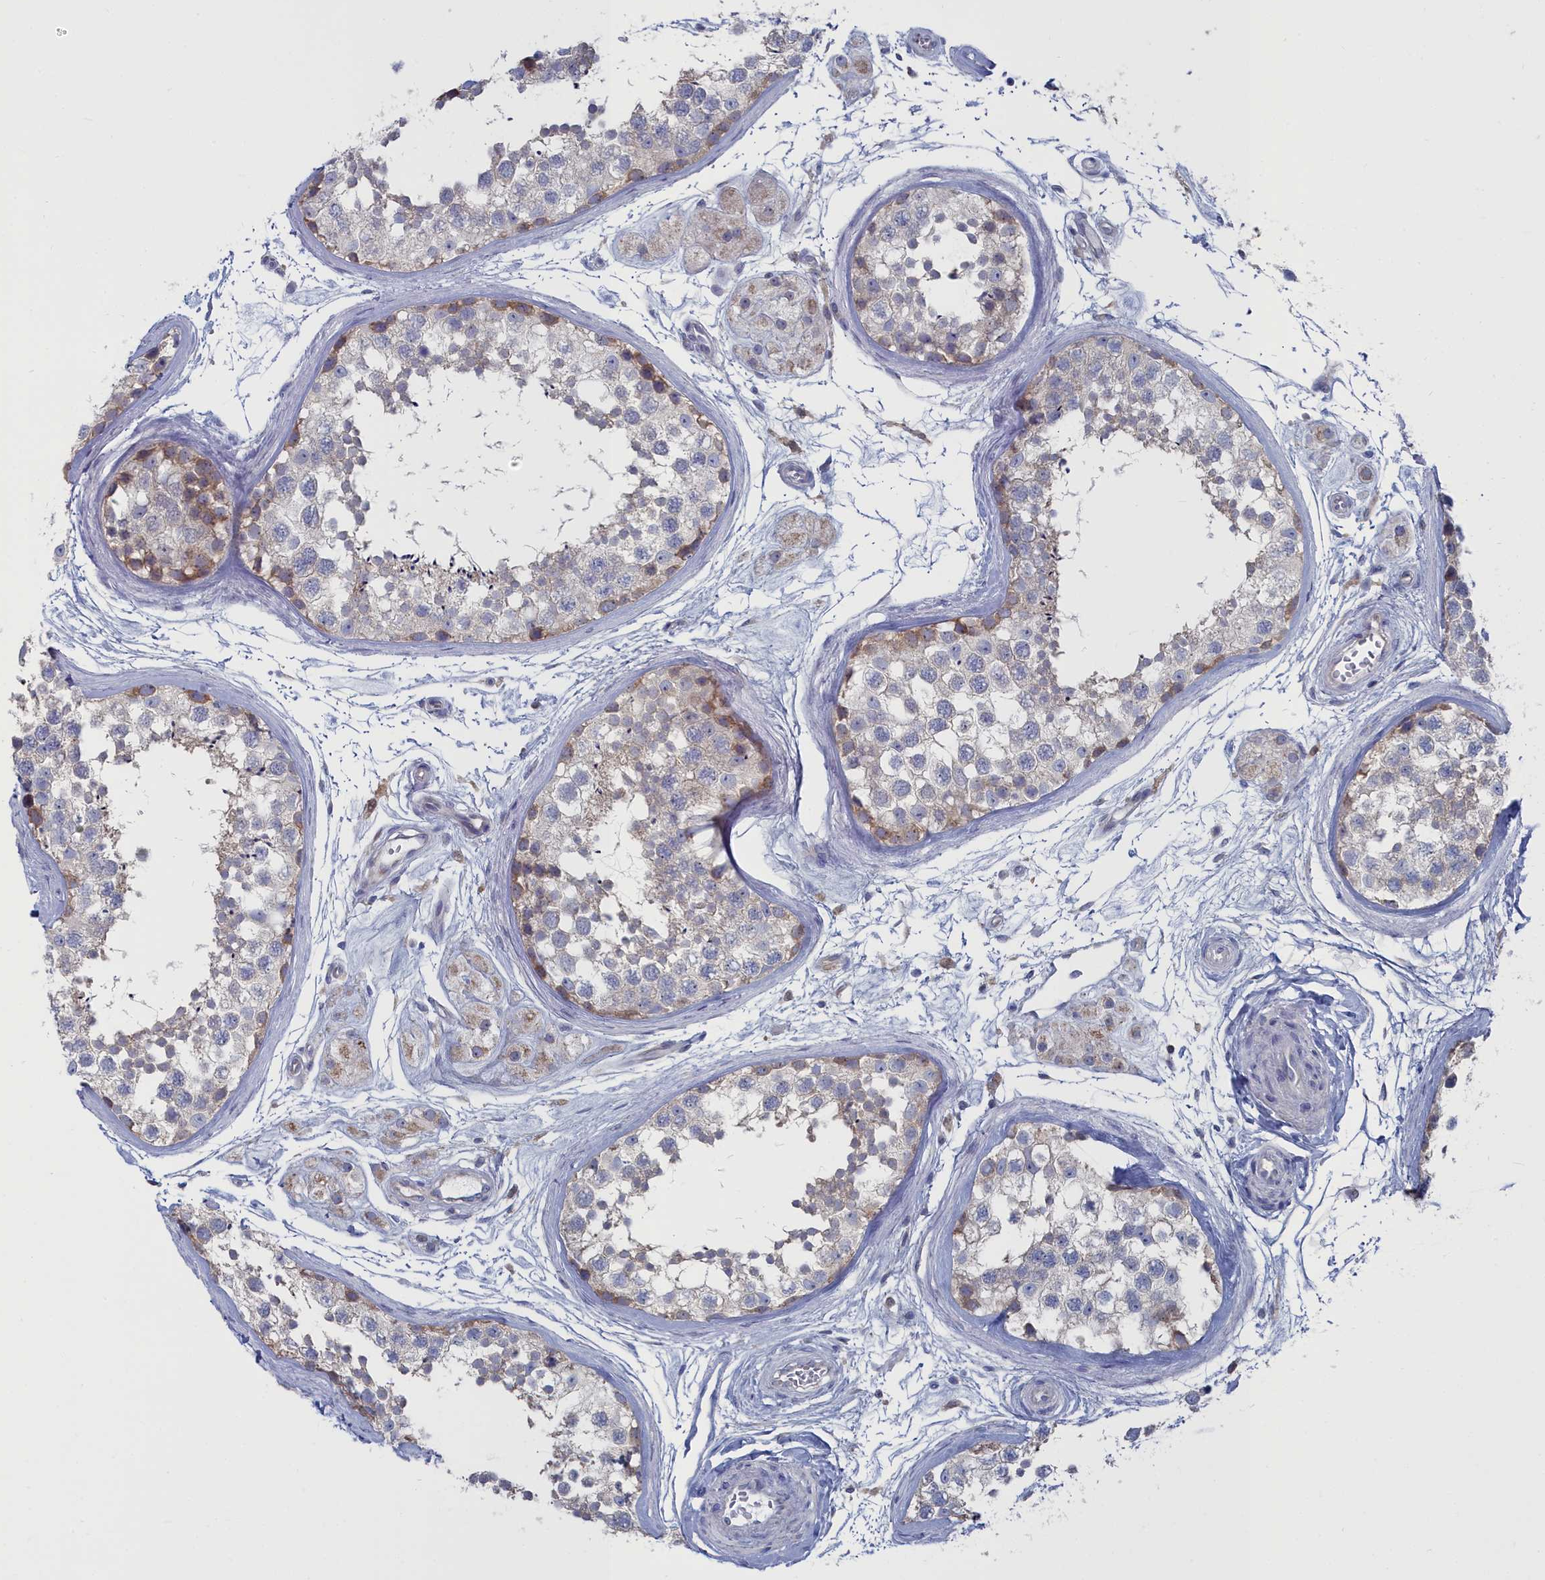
{"staining": {"intensity": "moderate", "quantity": "<25%", "location": "cytoplasmic/membranous"}, "tissue": "testis", "cell_type": "Cells in seminiferous ducts", "image_type": "normal", "snomed": [{"axis": "morphology", "description": "Normal tissue, NOS"}, {"axis": "topography", "description": "Testis"}], "caption": "The image demonstrates a brown stain indicating the presence of a protein in the cytoplasmic/membranous of cells in seminiferous ducts in testis.", "gene": "CCDC149", "patient": {"sex": "male", "age": 56}}